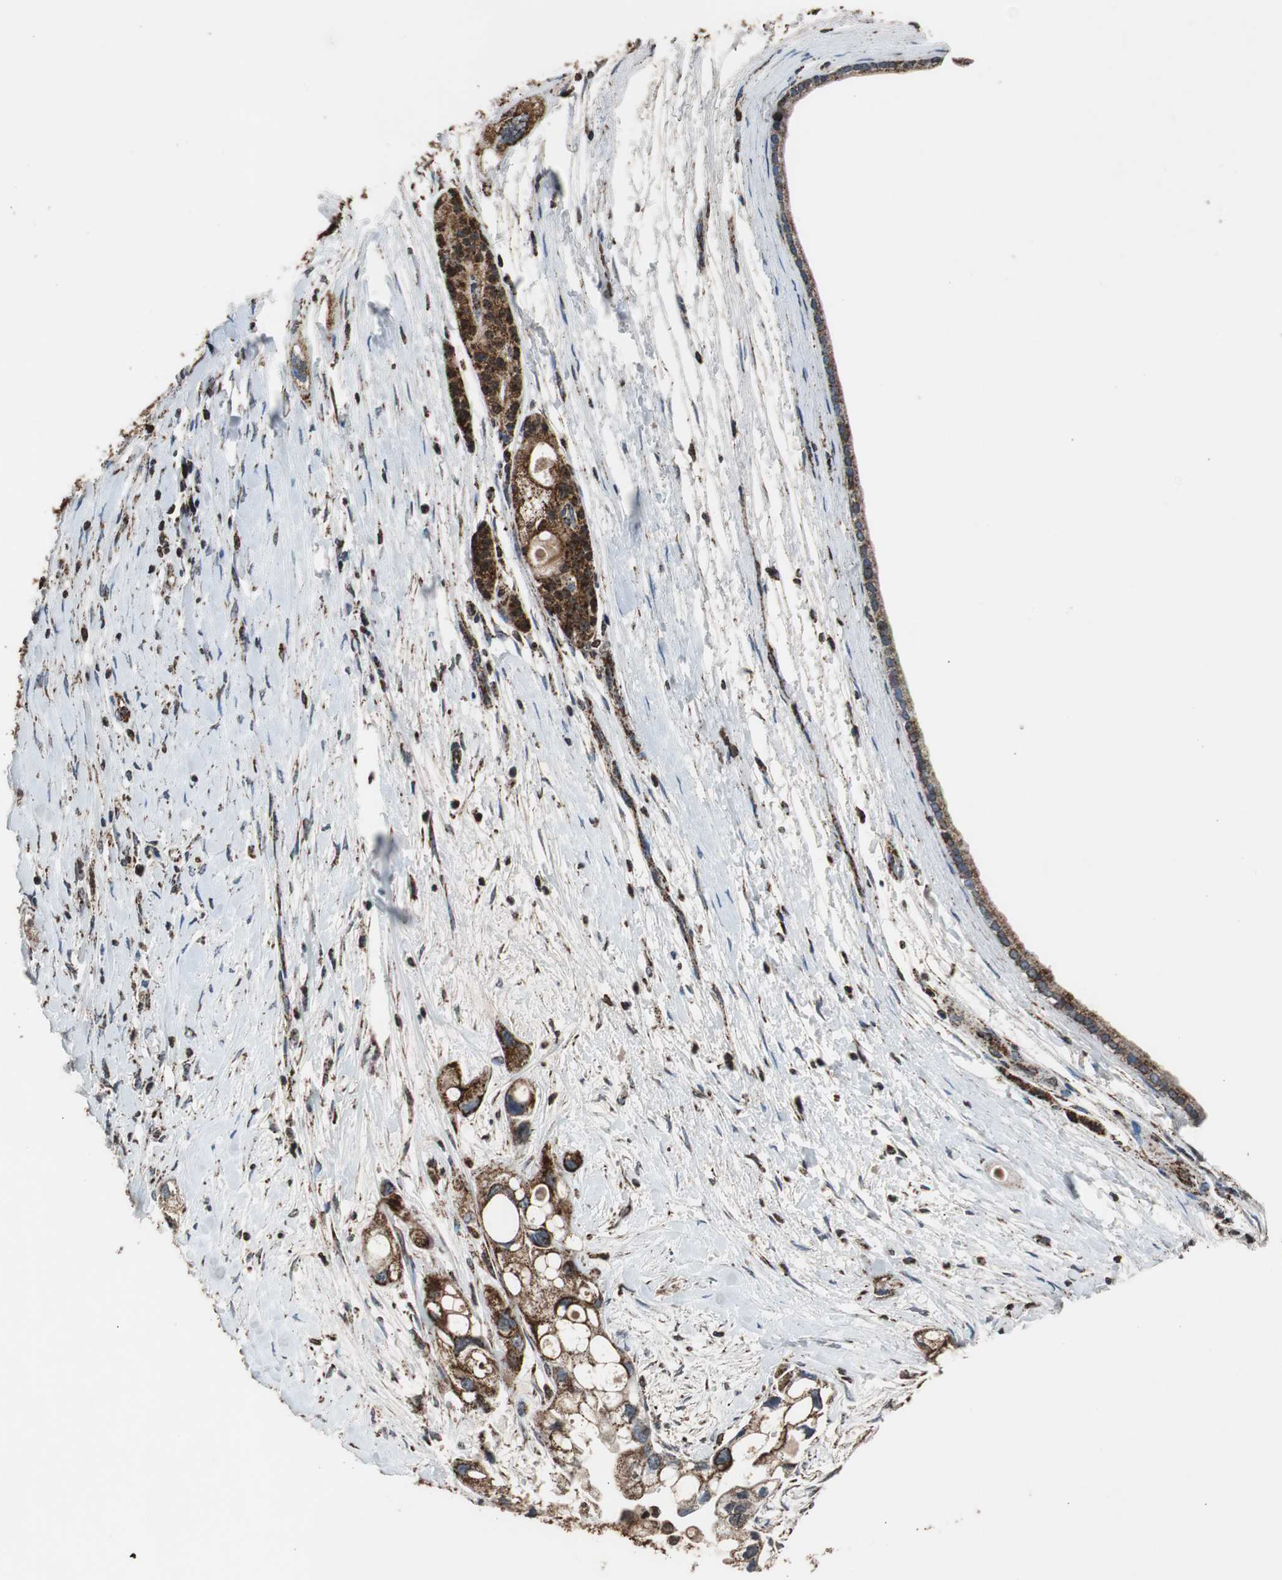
{"staining": {"intensity": "strong", "quantity": ">75%", "location": "cytoplasmic/membranous"}, "tissue": "pancreatic cancer", "cell_type": "Tumor cells", "image_type": "cancer", "snomed": [{"axis": "morphology", "description": "Adenocarcinoma, NOS"}, {"axis": "topography", "description": "Pancreas"}], "caption": "A high amount of strong cytoplasmic/membranous expression is appreciated in approximately >75% of tumor cells in pancreatic cancer (adenocarcinoma) tissue. Using DAB (3,3'-diaminobenzidine) (brown) and hematoxylin (blue) stains, captured at high magnification using brightfield microscopy.", "gene": "HSPA9", "patient": {"sex": "female", "age": 77}}